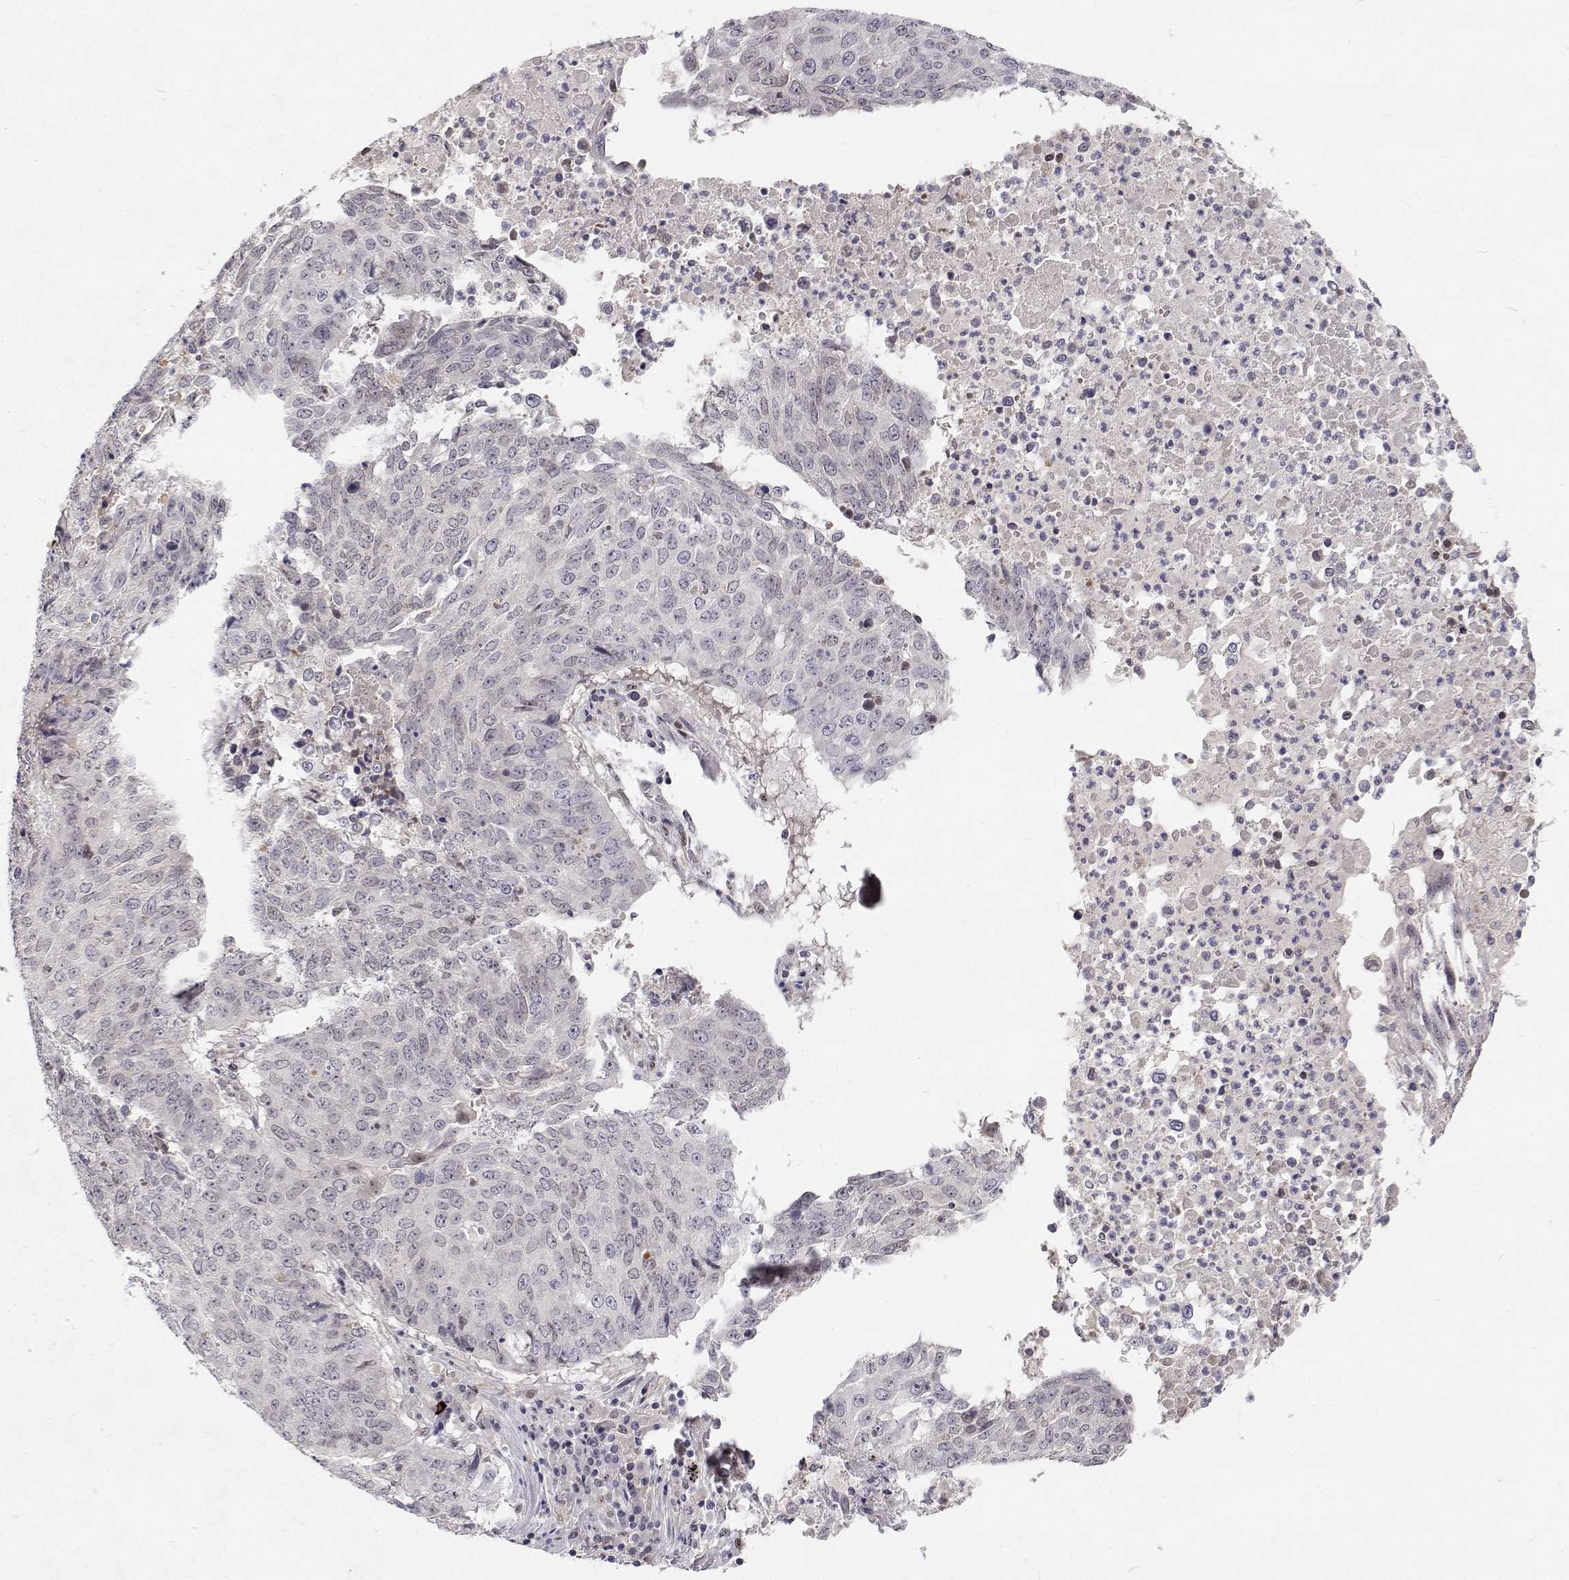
{"staining": {"intensity": "negative", "quantity": "none", "location": "none"}, "tissue": "lung cancer", "cell_type": "Tumor cells", "image_type": "cancer", "snomed": [{"axis": "morphology", "description": "Normal tissue, NOS"}, {"axis": "morphology", "description": "Squamous cell carcinoma, NOS"}, {"axis": "topography", "description": "Bronchus"}, {"axis": "topography", "description": "Lung"}], "caption": "Immunohistochemical staining of human lung squamous cell carcinoma displays no significant staining in tumor cells.", "gene": "MYPN", "patient": {"sex": "male", "age": 64}}